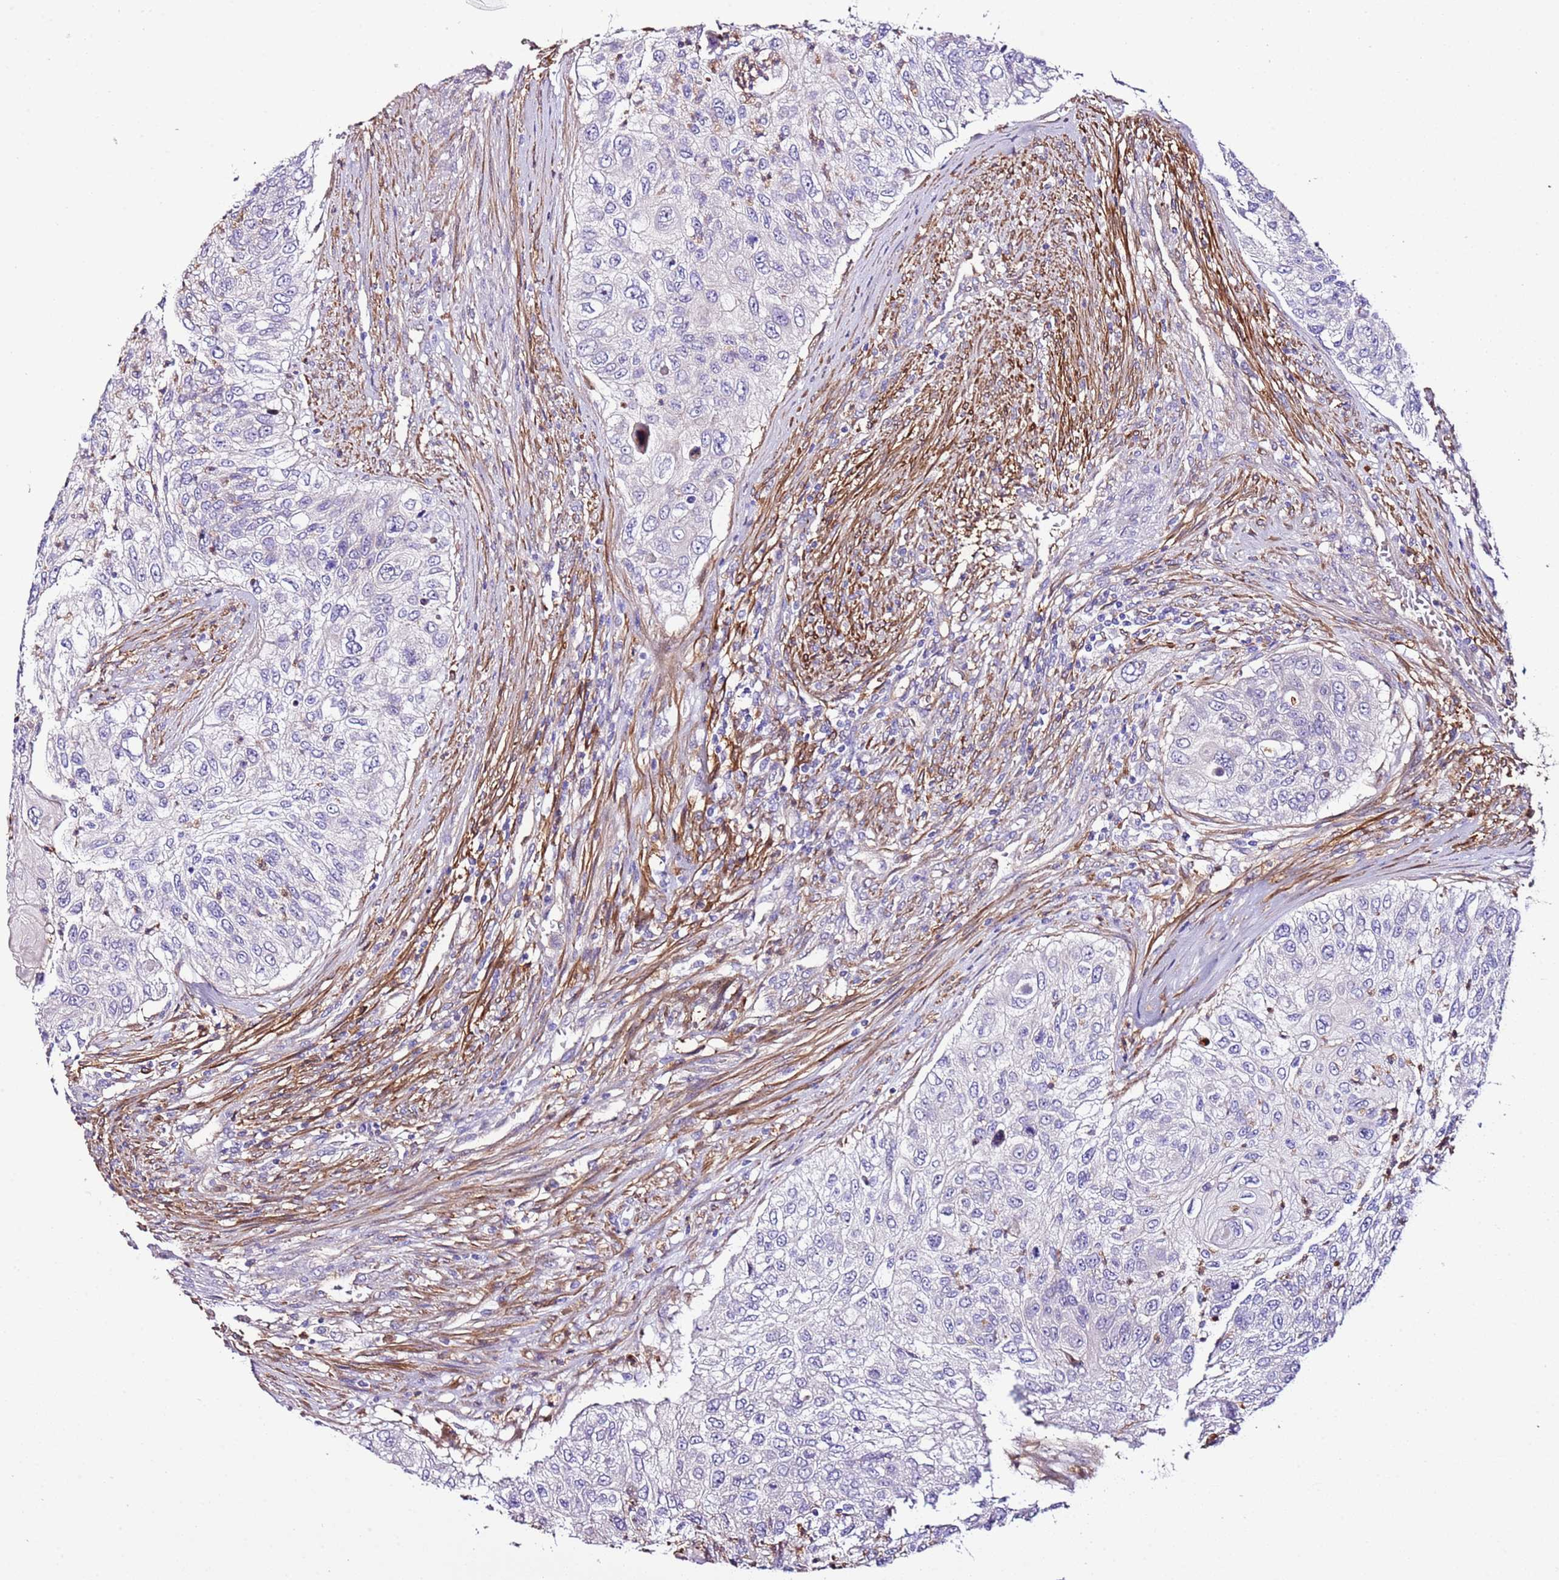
{"staining": {"intensity": "negative", "quantity": "none", "location": "none"}, "tissue": "urothelial cancer", "cell_type": "Tumor cells", "image_type": "cancer", "snomed": [{"axis": "morphology", "description": "Urothelial carcinoma, High grade"}, {"axis": "topography", "description": "Urinary bladder"}], "caption": "High power microscopy micrograph of an IHC photomicrograph of high-grade urothelial carcinoma, revealing no significant positivity in tumor cells.", "gene": "FAM174C", "patient": {"sex": "female", "age": 60}}